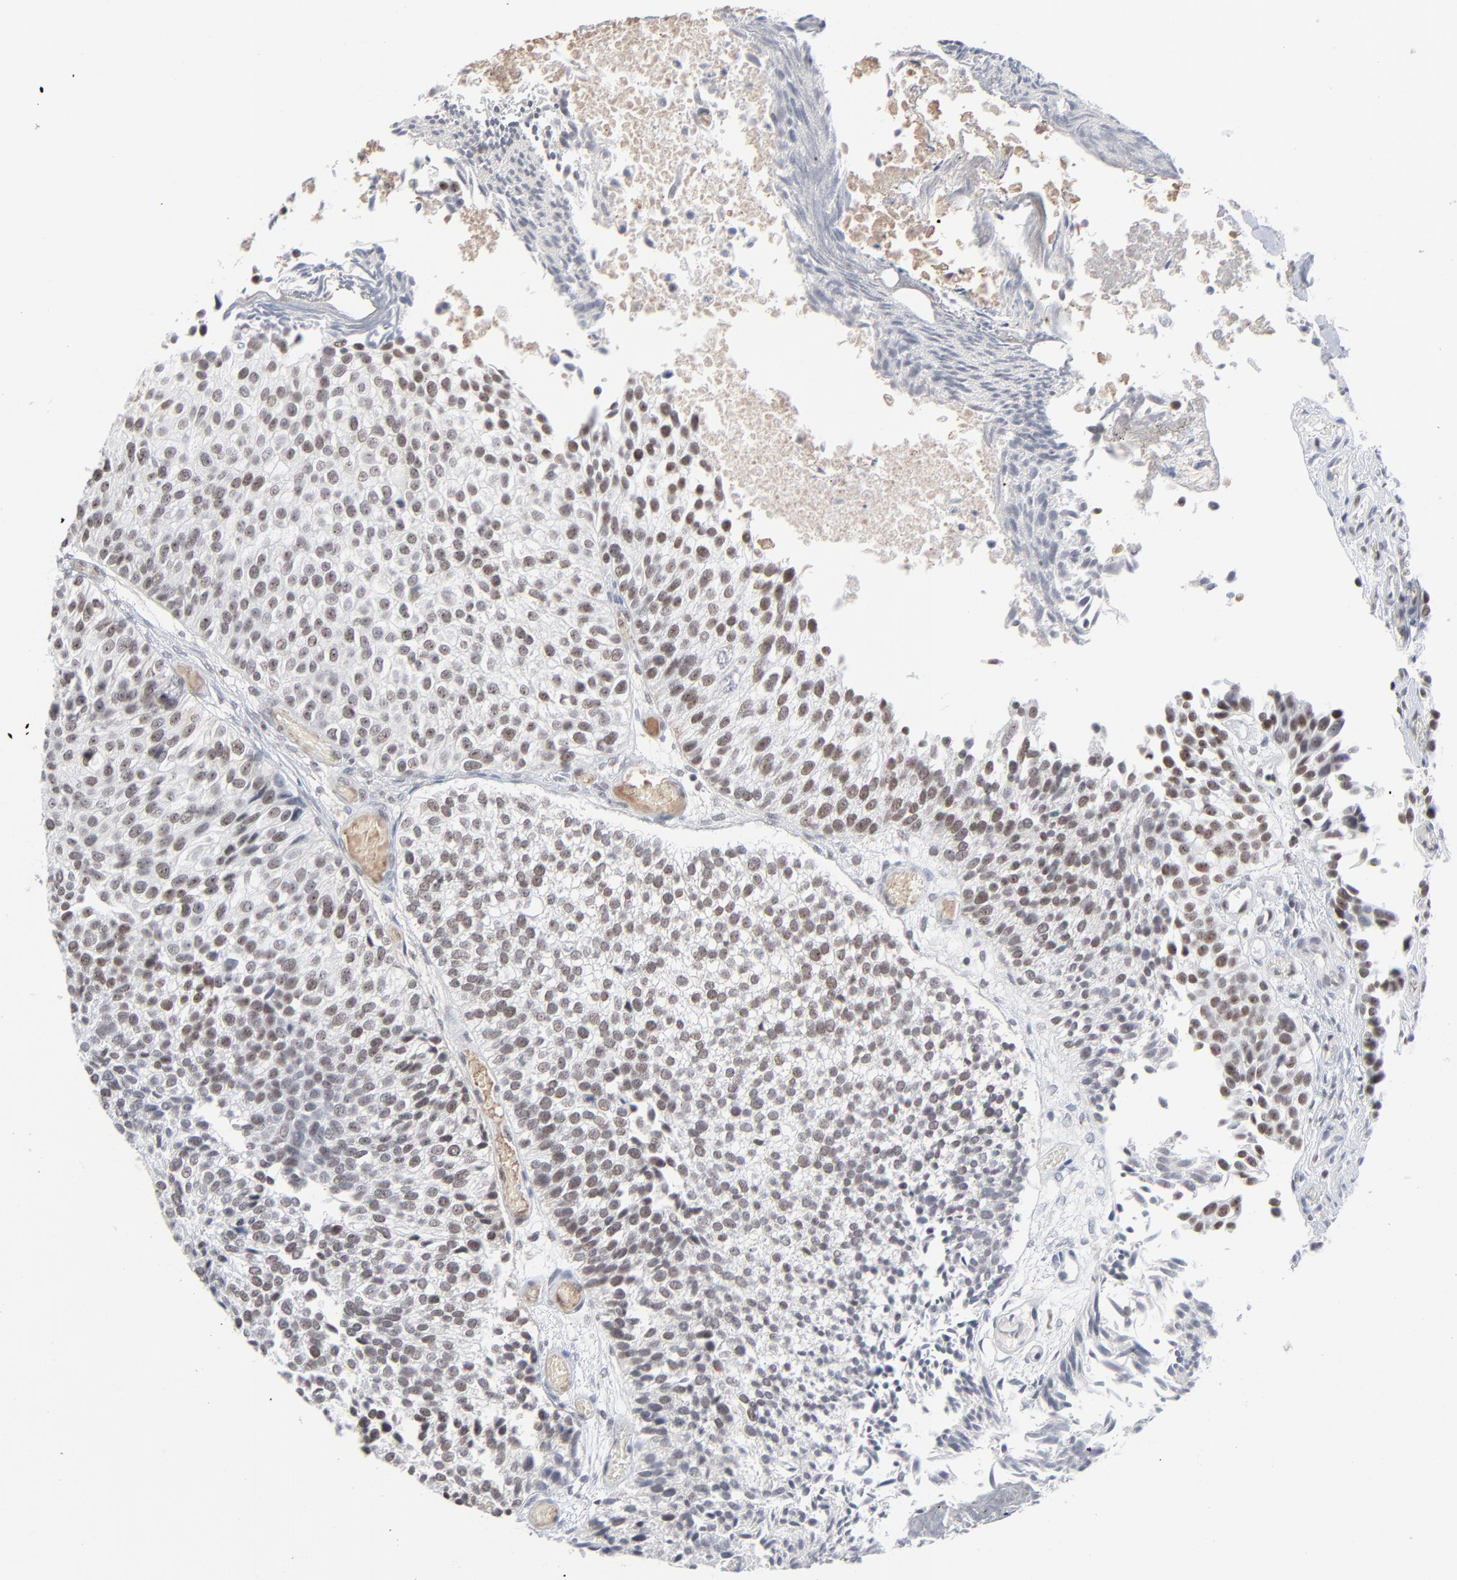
{"staining": {"intensity": "weak", "quantity": ">75%", "location": "nuclear"}, "tissue": "urothelial cancer", "cell_type": "Tumor cells", "image_type": "cancer", "snomed": [{"axis": "morphology", "description": "Urothelial carcinoma, Low grade"}, {"axis": "topography", "description": "Urinary bladder"}], "caption": "Immunohistochemistry (IHC) image of neoplastic tissue: human urothelial cancer stained using immunohistochemistry demonstrates low levels of weak protein expression localized specifically in the nuclear of tumor cells, appearing as a nuclear brown color.", "gene": "MPHOSPH6", "patient": {"sex": "male", "age": 84}}